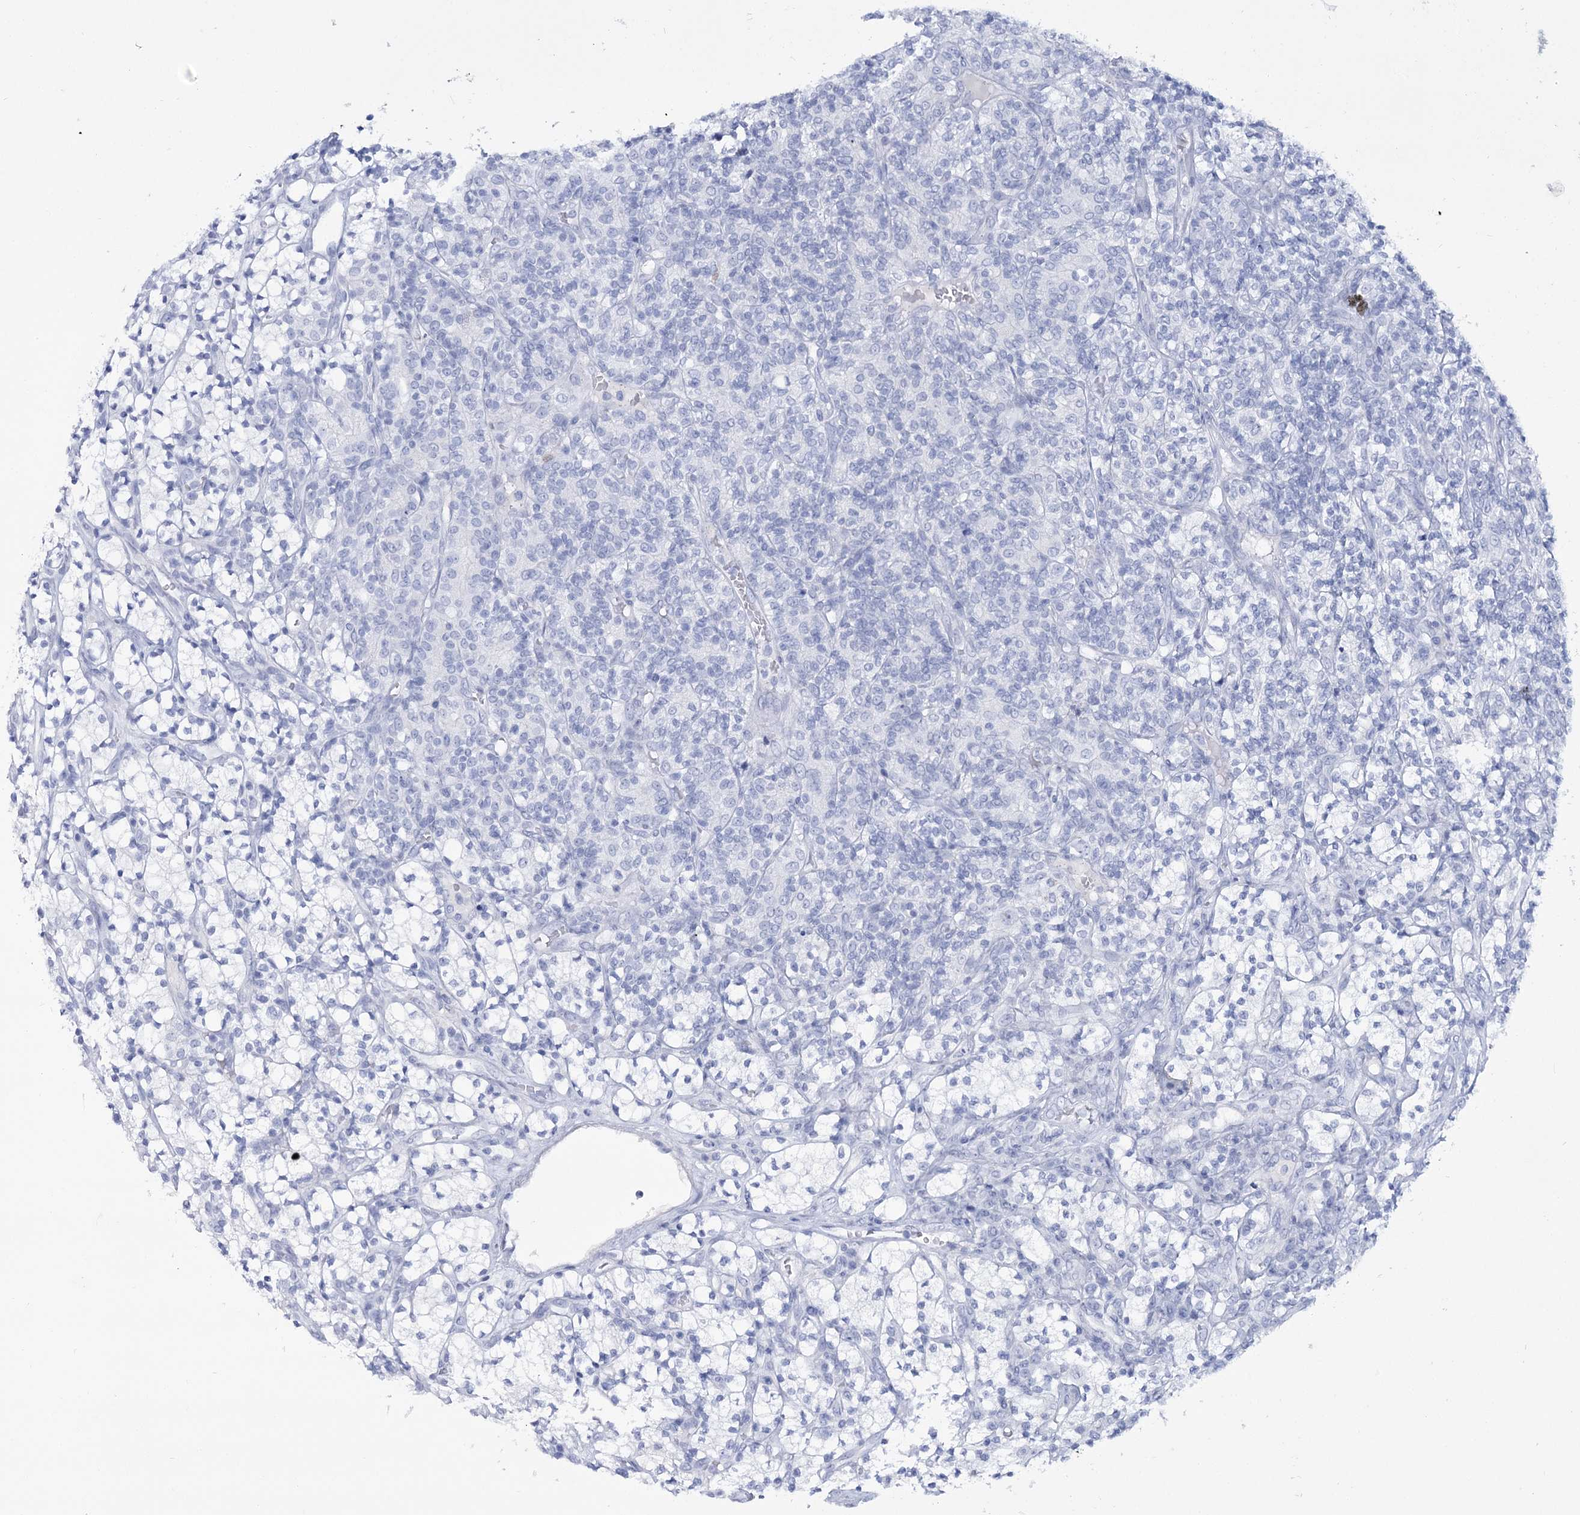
{"staining": {"intensity": "negative", "quantity": "none", "location": "none"}, "tissue": "renal cancer", "cell_type": "Tumor cells", "image_type": "cancer", "snomed": [{"axis": "morphology", "description": "Adenocarcinoma, NOS"}, {"axis": "topography", "description": "Kidney"}], "caption": "IHC histopathology image of neoplastic tissue: human renal cancer (adenocarcinoma) stained with DAB (3,3'-diaminobenzidine) shows no significant protein staining in tumor cells. Brightfield microscopy of immunohistochemistry stained with DAB (3,3'-diaminobenzidine) (brown) and hematoxylin (blue), captured at high magnification.", "gene": "RNF186", "patient": {"sex": "male", "age": 77}}